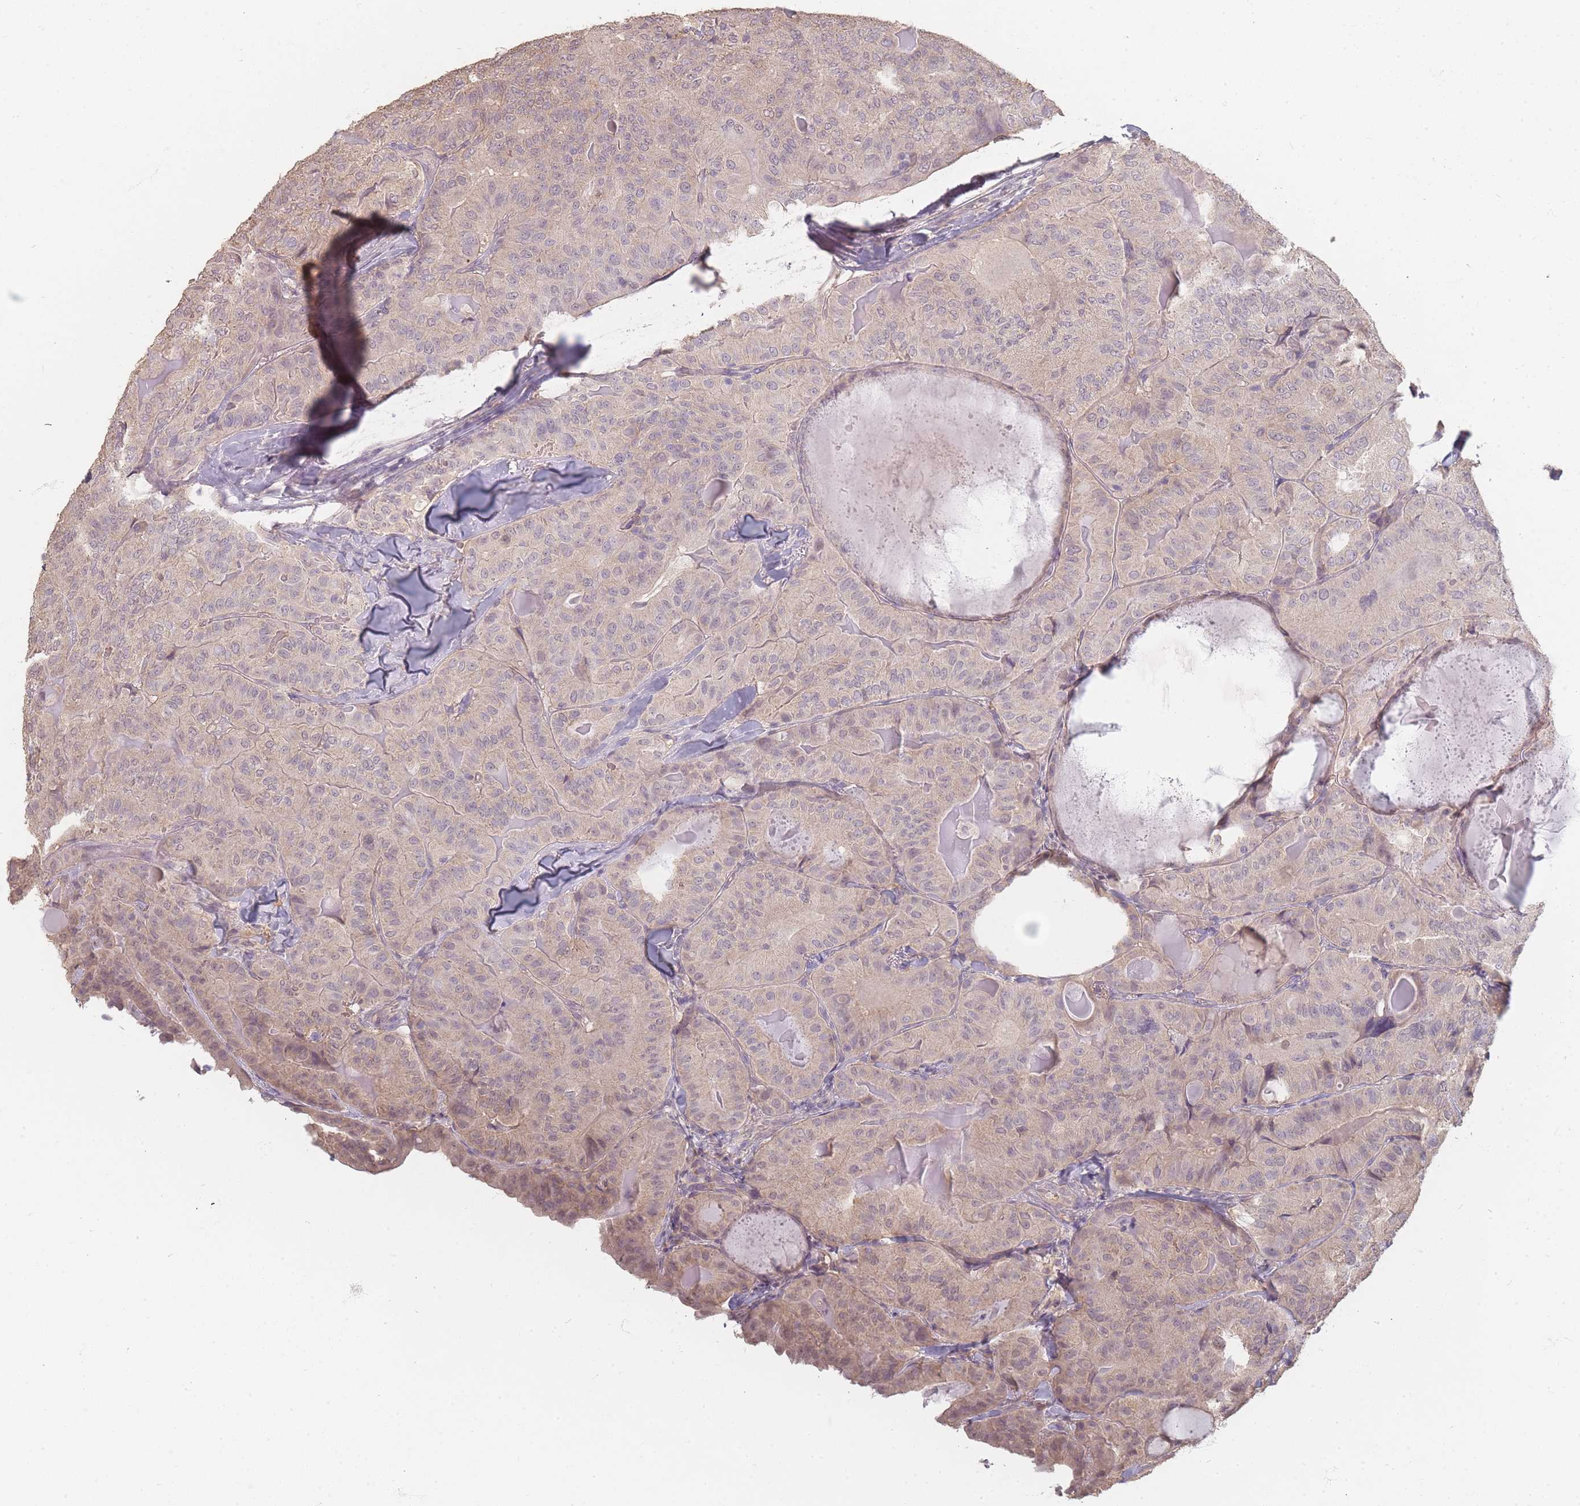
{"staining": {"intensity": "weak", "quantity": "25%-75%", "location": "cytoplasmic/membranous,nuclear"}, "tissue": "thyroid cancer", "cell_type": "Tumor cells", "image_type": "cancer", "snomed": [{"axis": "morphology", "description": "Papillary adenocarcinoma, NOS"}, {"axis": "topography", "description": "Thyroid gland"}], "caption": "This micrograph reveals immunohistochemistry staining of human thyroid cancer (papillary adenocarcinoma), with low weak cytoplasmic/membranous and nuclear staining in approximately 25%-75% of tumor cells.", "gene": "RFTN1", "patient": {"sex": "female", "age": 68}}